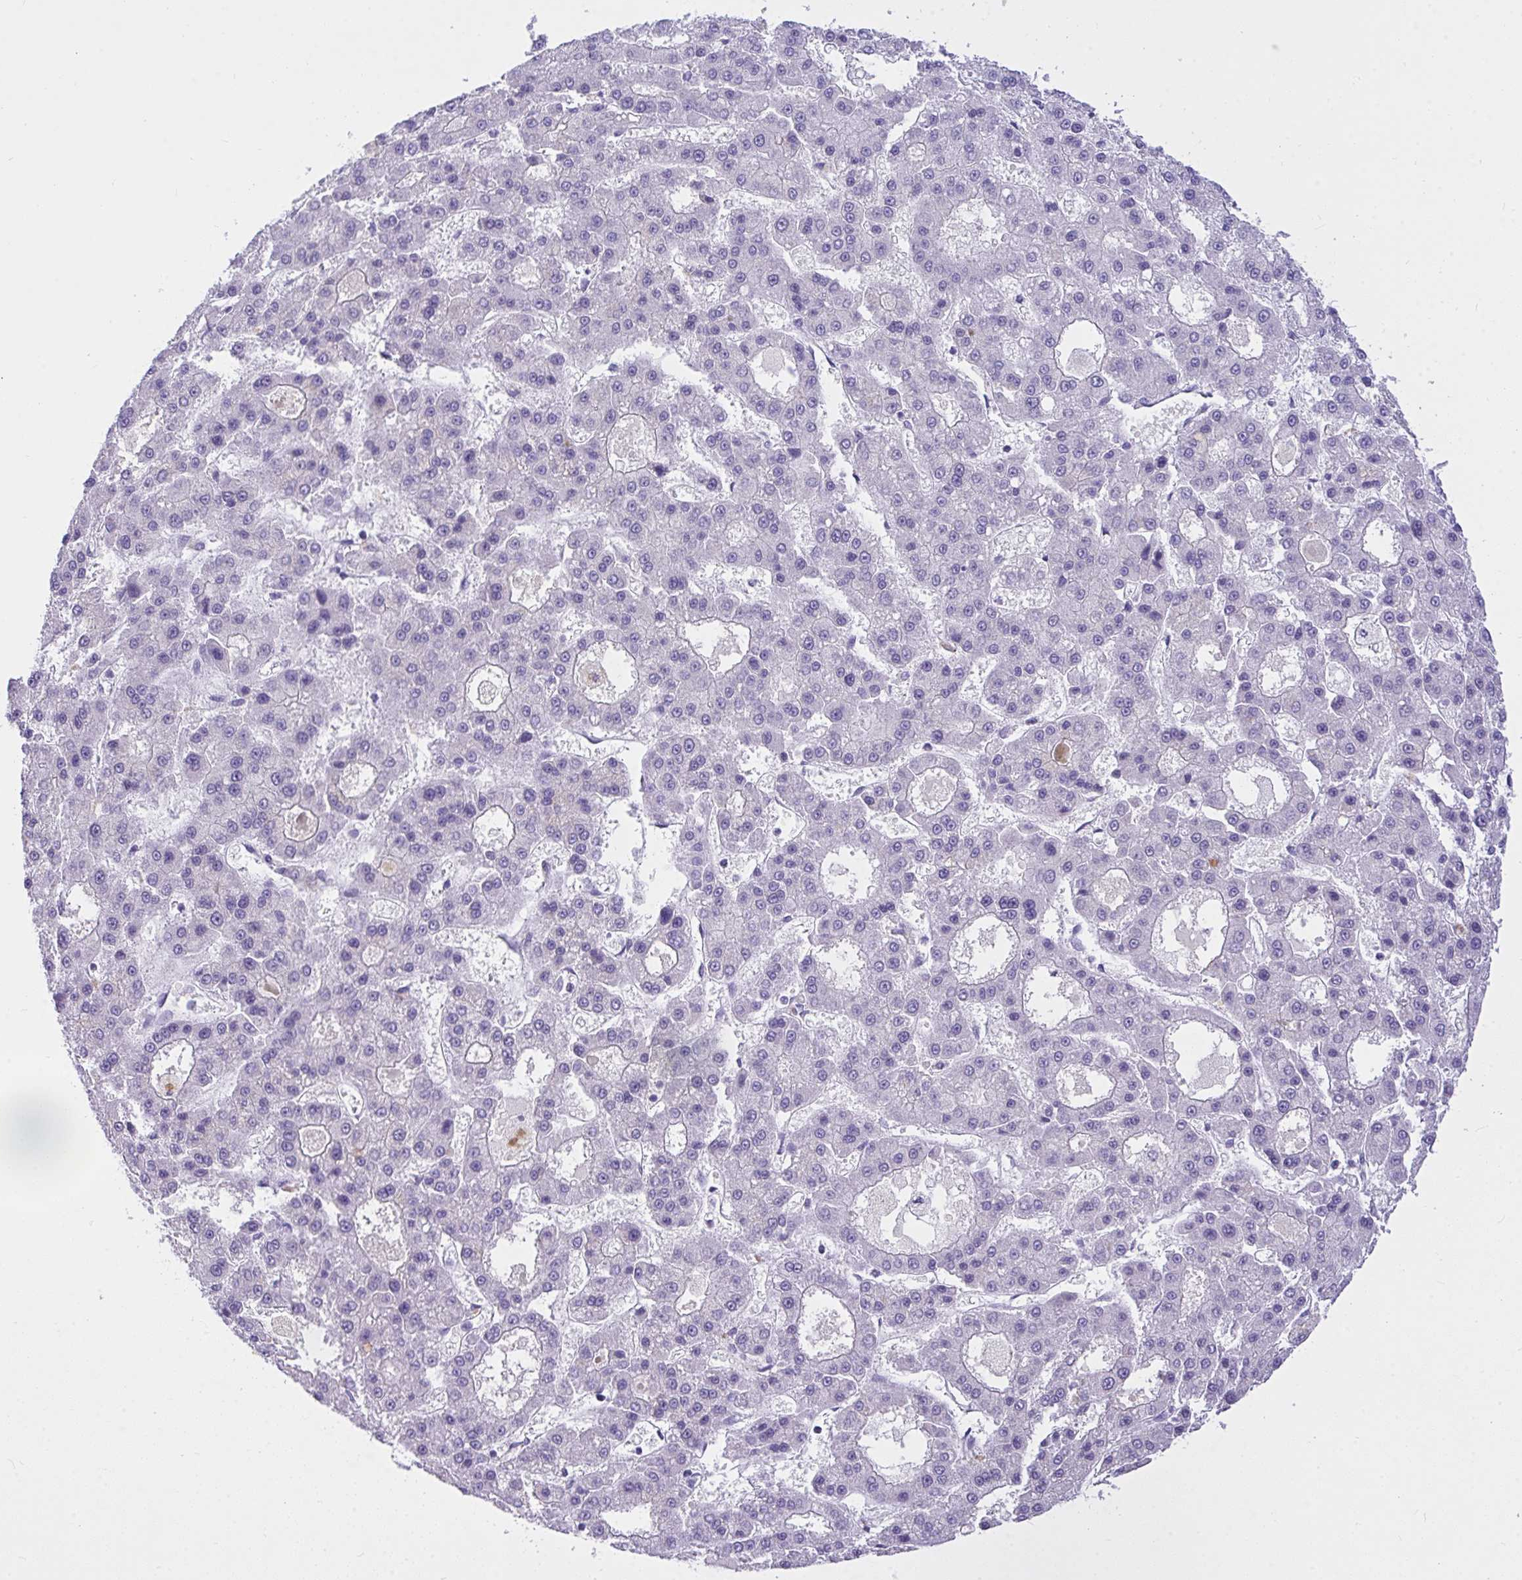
{"staining": {"intensity": "negative", "quantity": "none", "location": "none"}, "tissue": "liver cancer", "cell_type": "Tumor cells", "image_type": "cancer", "snomed": [{"axis": "morphology", "description": "Carcinoma, Hepatocellular, NOS"}, {"axis": "topography", "description": "Liver"}], "caption": "Human liver cancer stained for a protein using immunohistochemistry (IHC) reveals no staining in tumor cells.", "gene": "TLN2", "patient": {"sex": "male", "age": 70}}